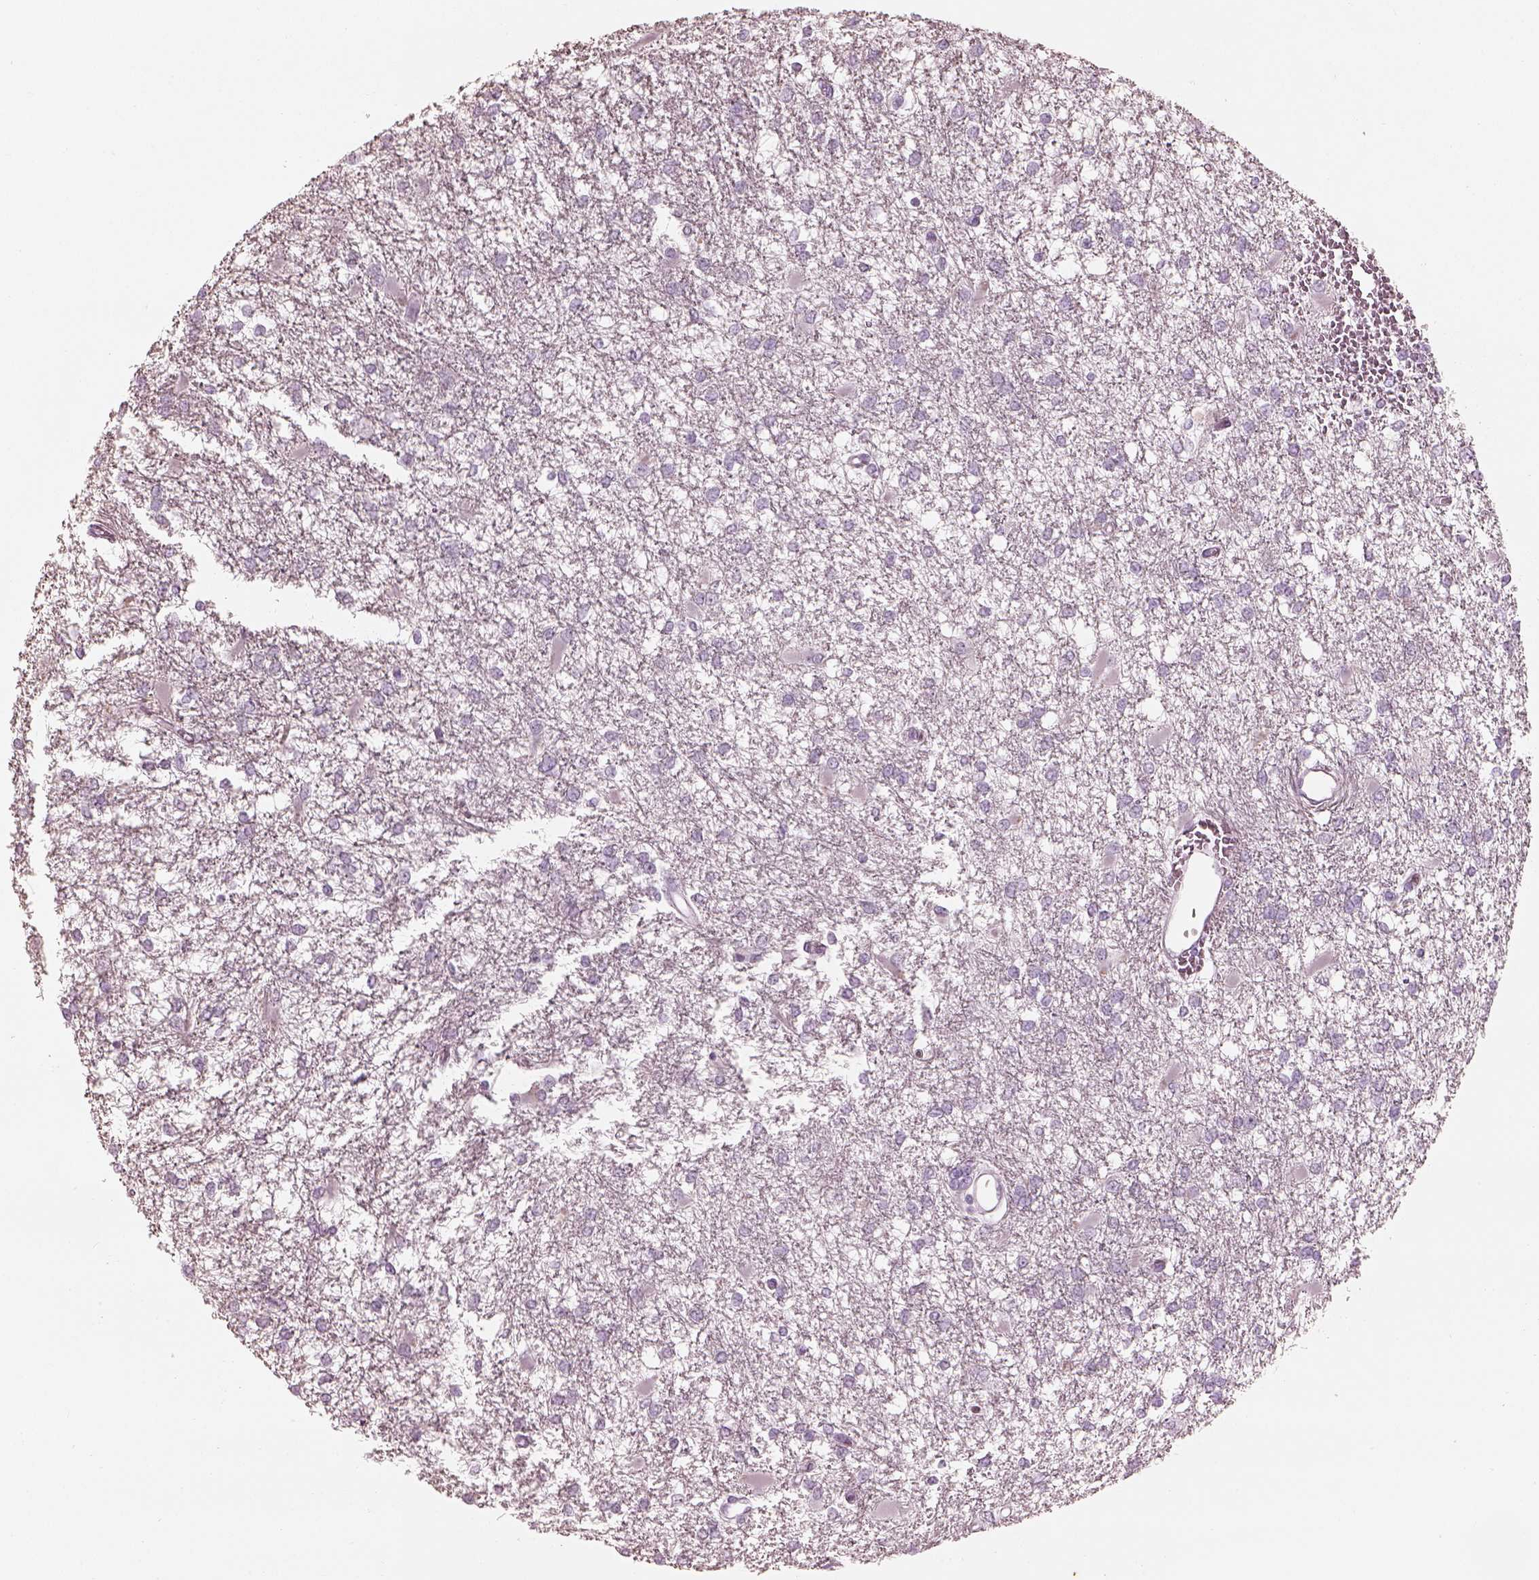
{"staining": {"intensity": "negative", "quantity": "none", "location": "none"}, "tissue": "glioma", "cell_type": "Tumor cells", "image_type": "cancer", "snomed": [{"axis": "morphology", "description": "Glioma, malignant, High grade"}, {"axis": "topography", "description": "Cerebral cortex"}], "caption": "The histopathology image reveals no staining of tumor cells in malignant glioma (high-grade). Nuclei are stained in blue.", "gene": "RSPH9", "patient": {"sex": "male", "age": 79}}